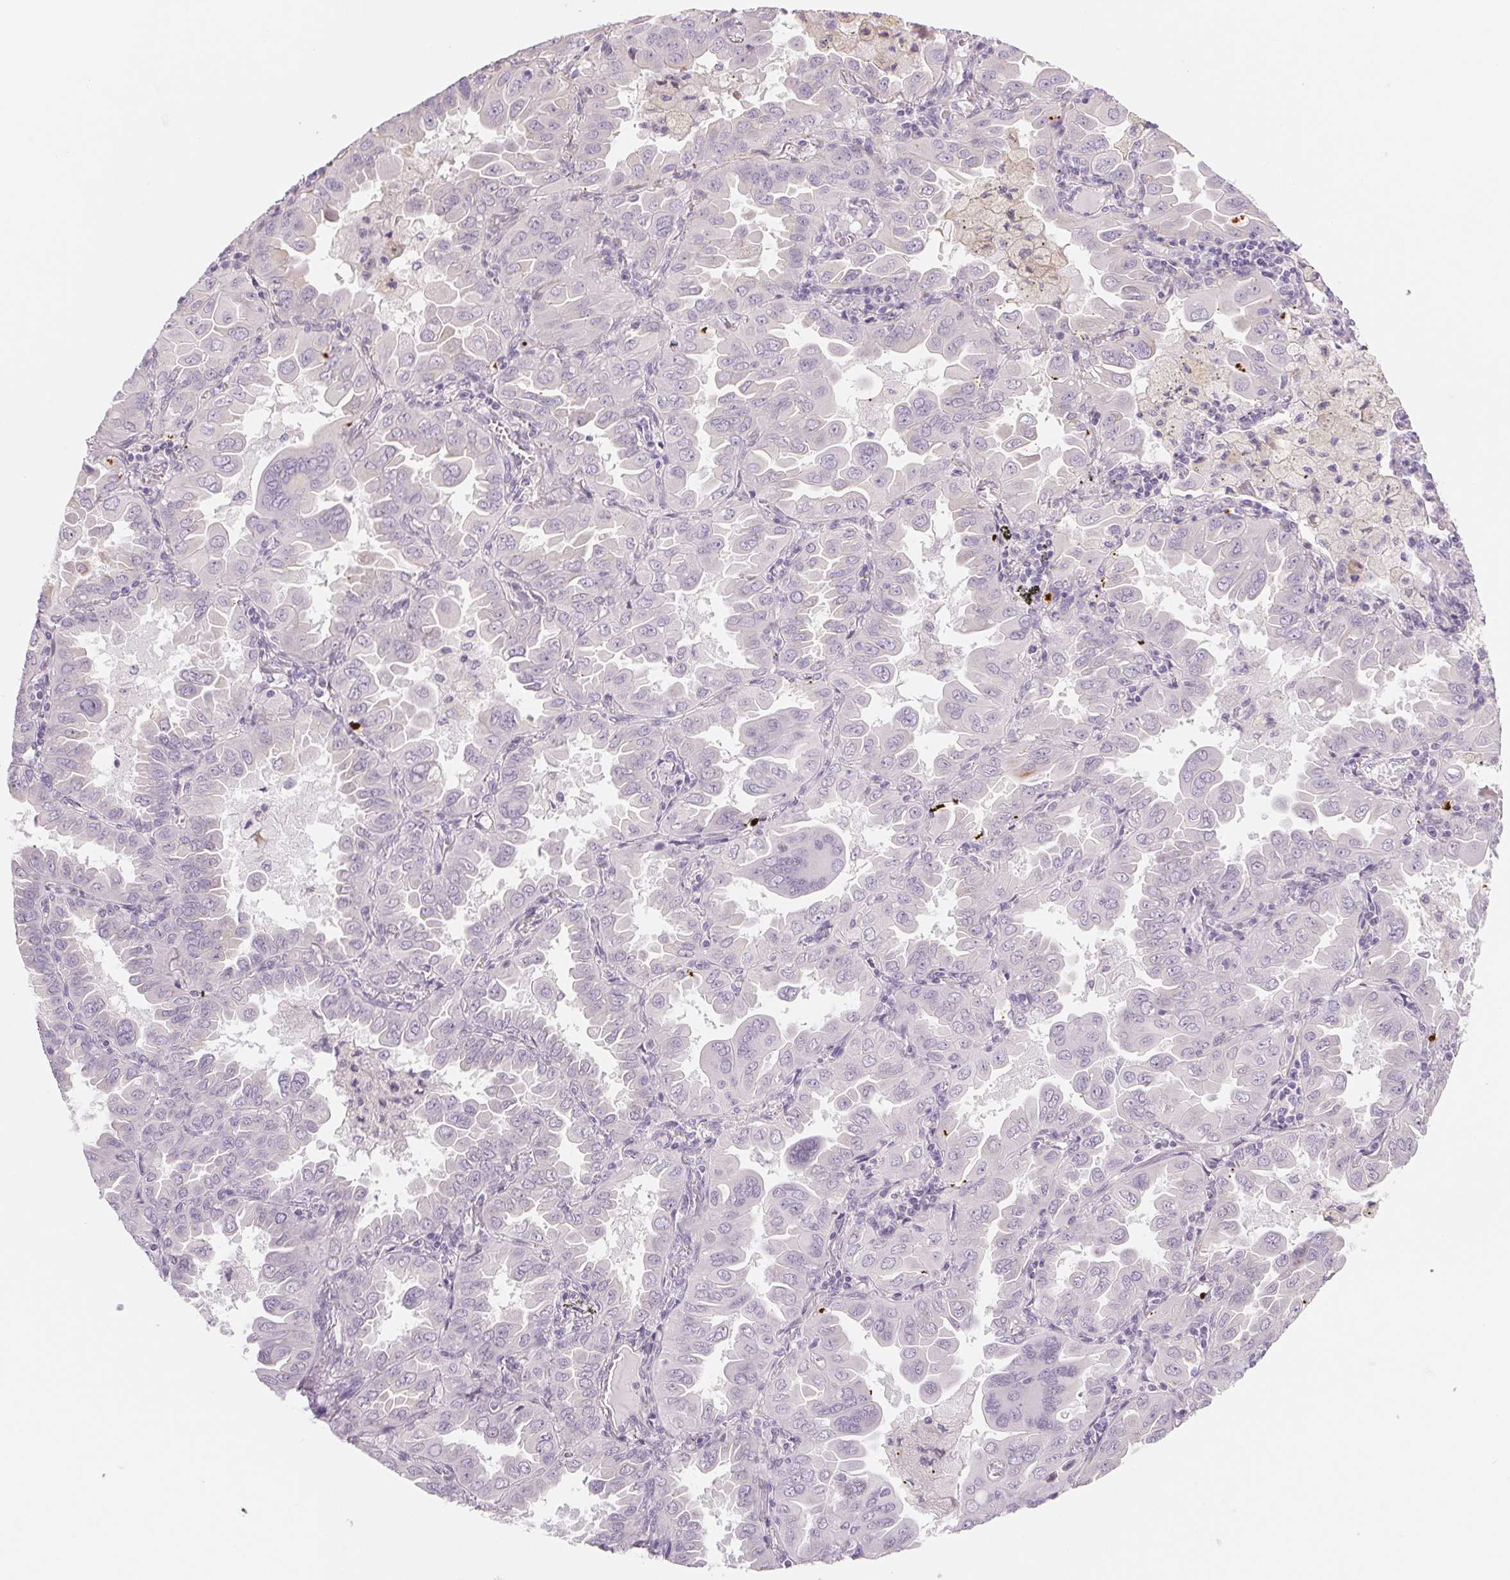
{"staining": {"intensity": "negative", "quantity": "none", "location": "none"}, "tissue": "lung cancer", "cell_type": "Tumor cells", "image_type": "cancer", "snomed": [{"axis": "morphology", "description": "Adenocarcinoma, NOS"}, {"axis": "topography", "description": "Lung"}], "caption": "Immunohistochemical staining of lung adenocarcinoma demonstrates no significant staining in tumor cells. (DAB immunohistochemistry (IHC), high magnification).", "gene": "CCDC168", "patient": {"sex": "male", "age": 64}}